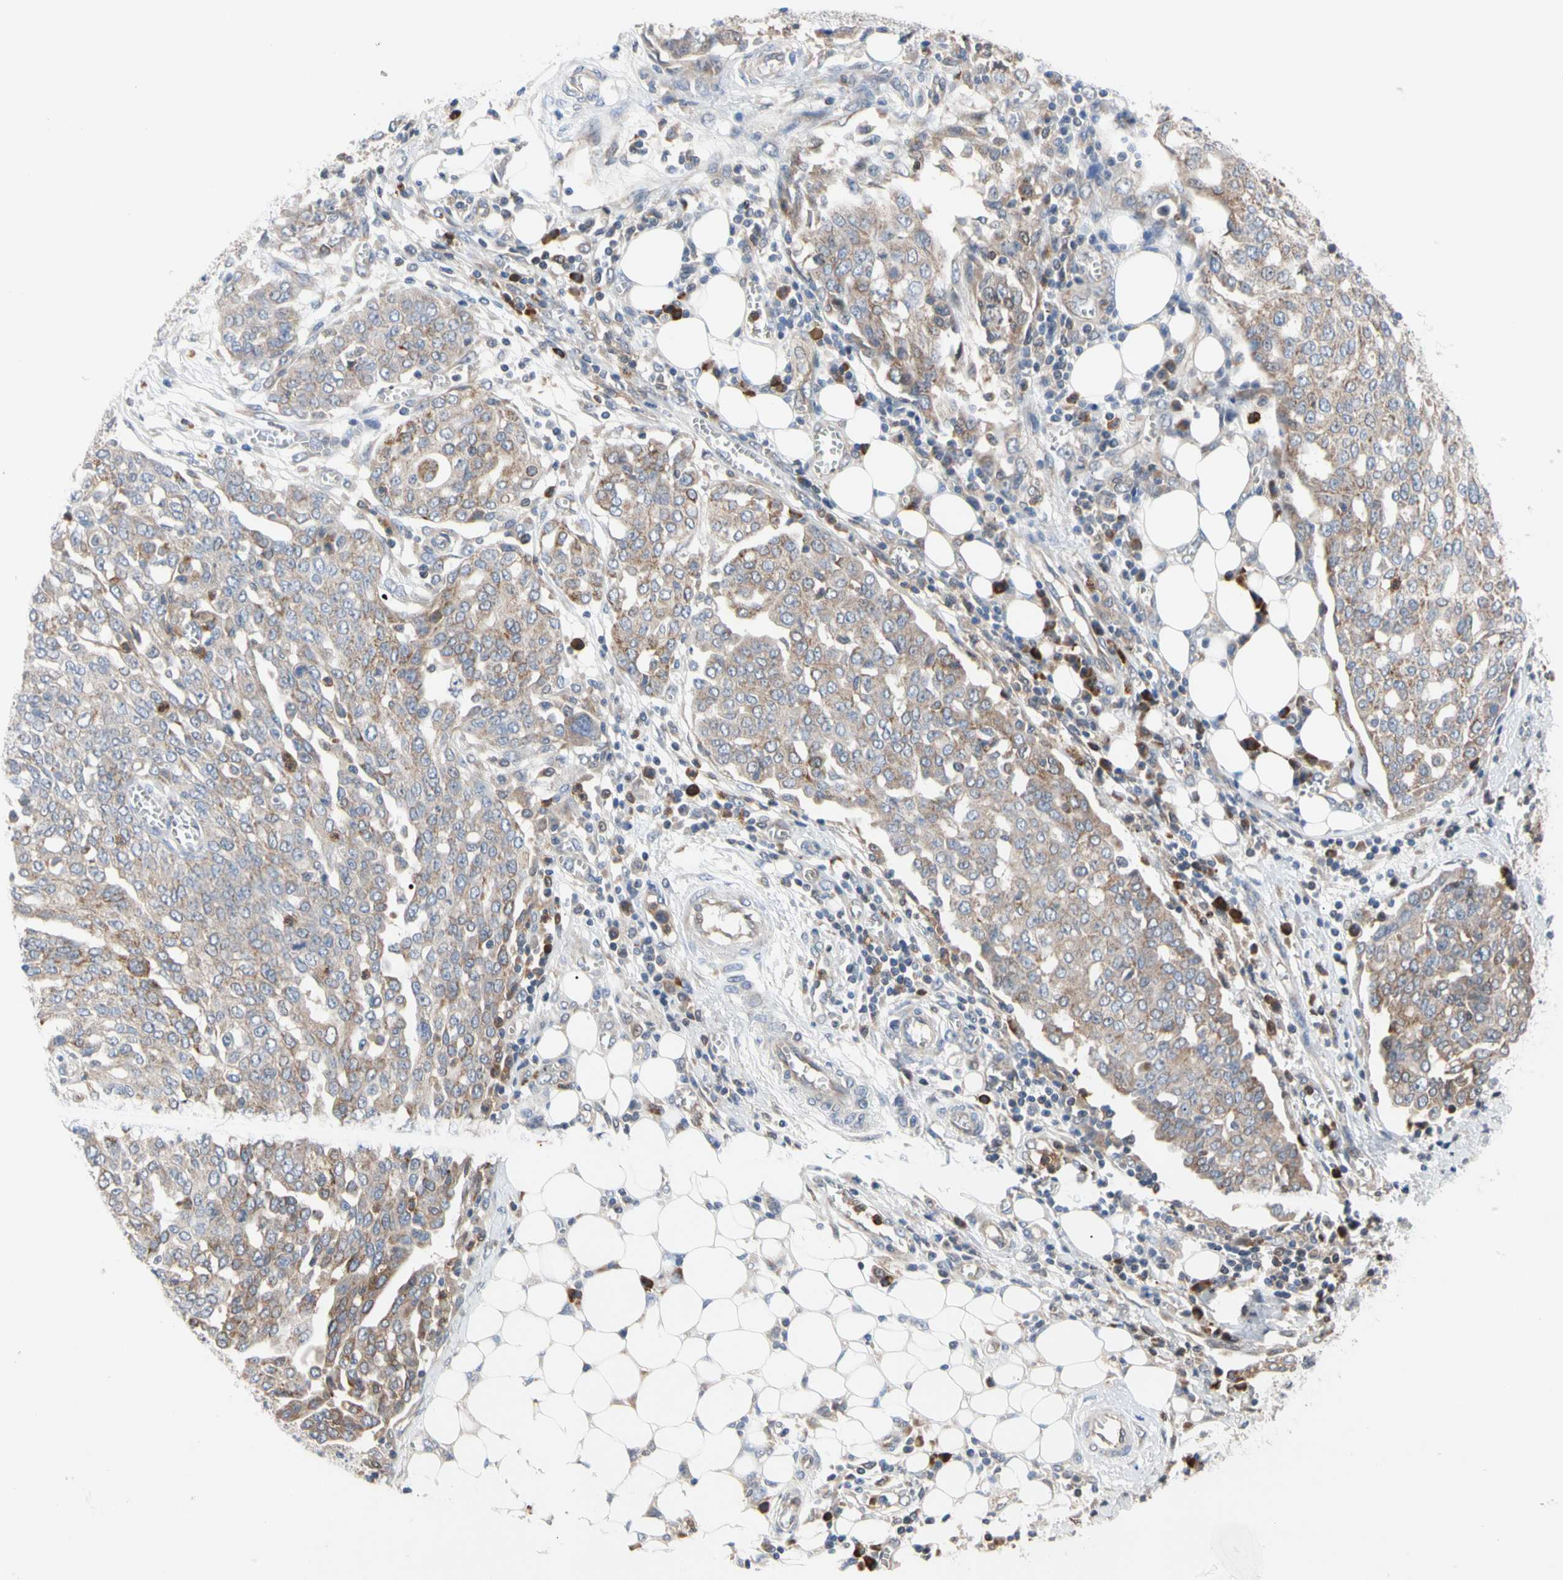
{"staining": {"intensity": "weak", "quantity": "25%-75%", "location": "cytoplasmic/membranous"}, "tissue": "ovarian cancer", "cell_type": "Tumor cells", "image_type": "cancer", "snomed": [{"axis": "morphology", "description": "Cystadenocarcinoma, serous, NOS"}, {"axis": "topography", "description": "Soft tissue"}, {"axis": "topography", "description": "Ovary"}], "caption": "Approximately 25%-75% of tumor cells in ovarian serous cystadenocarcinoma demonstrate weak cytoplasmic/membranous protein positivity as visualized by brown immunohistochemical staining.", "gene": "MCL1", "patient": {"sex": "female", "age": 57}}